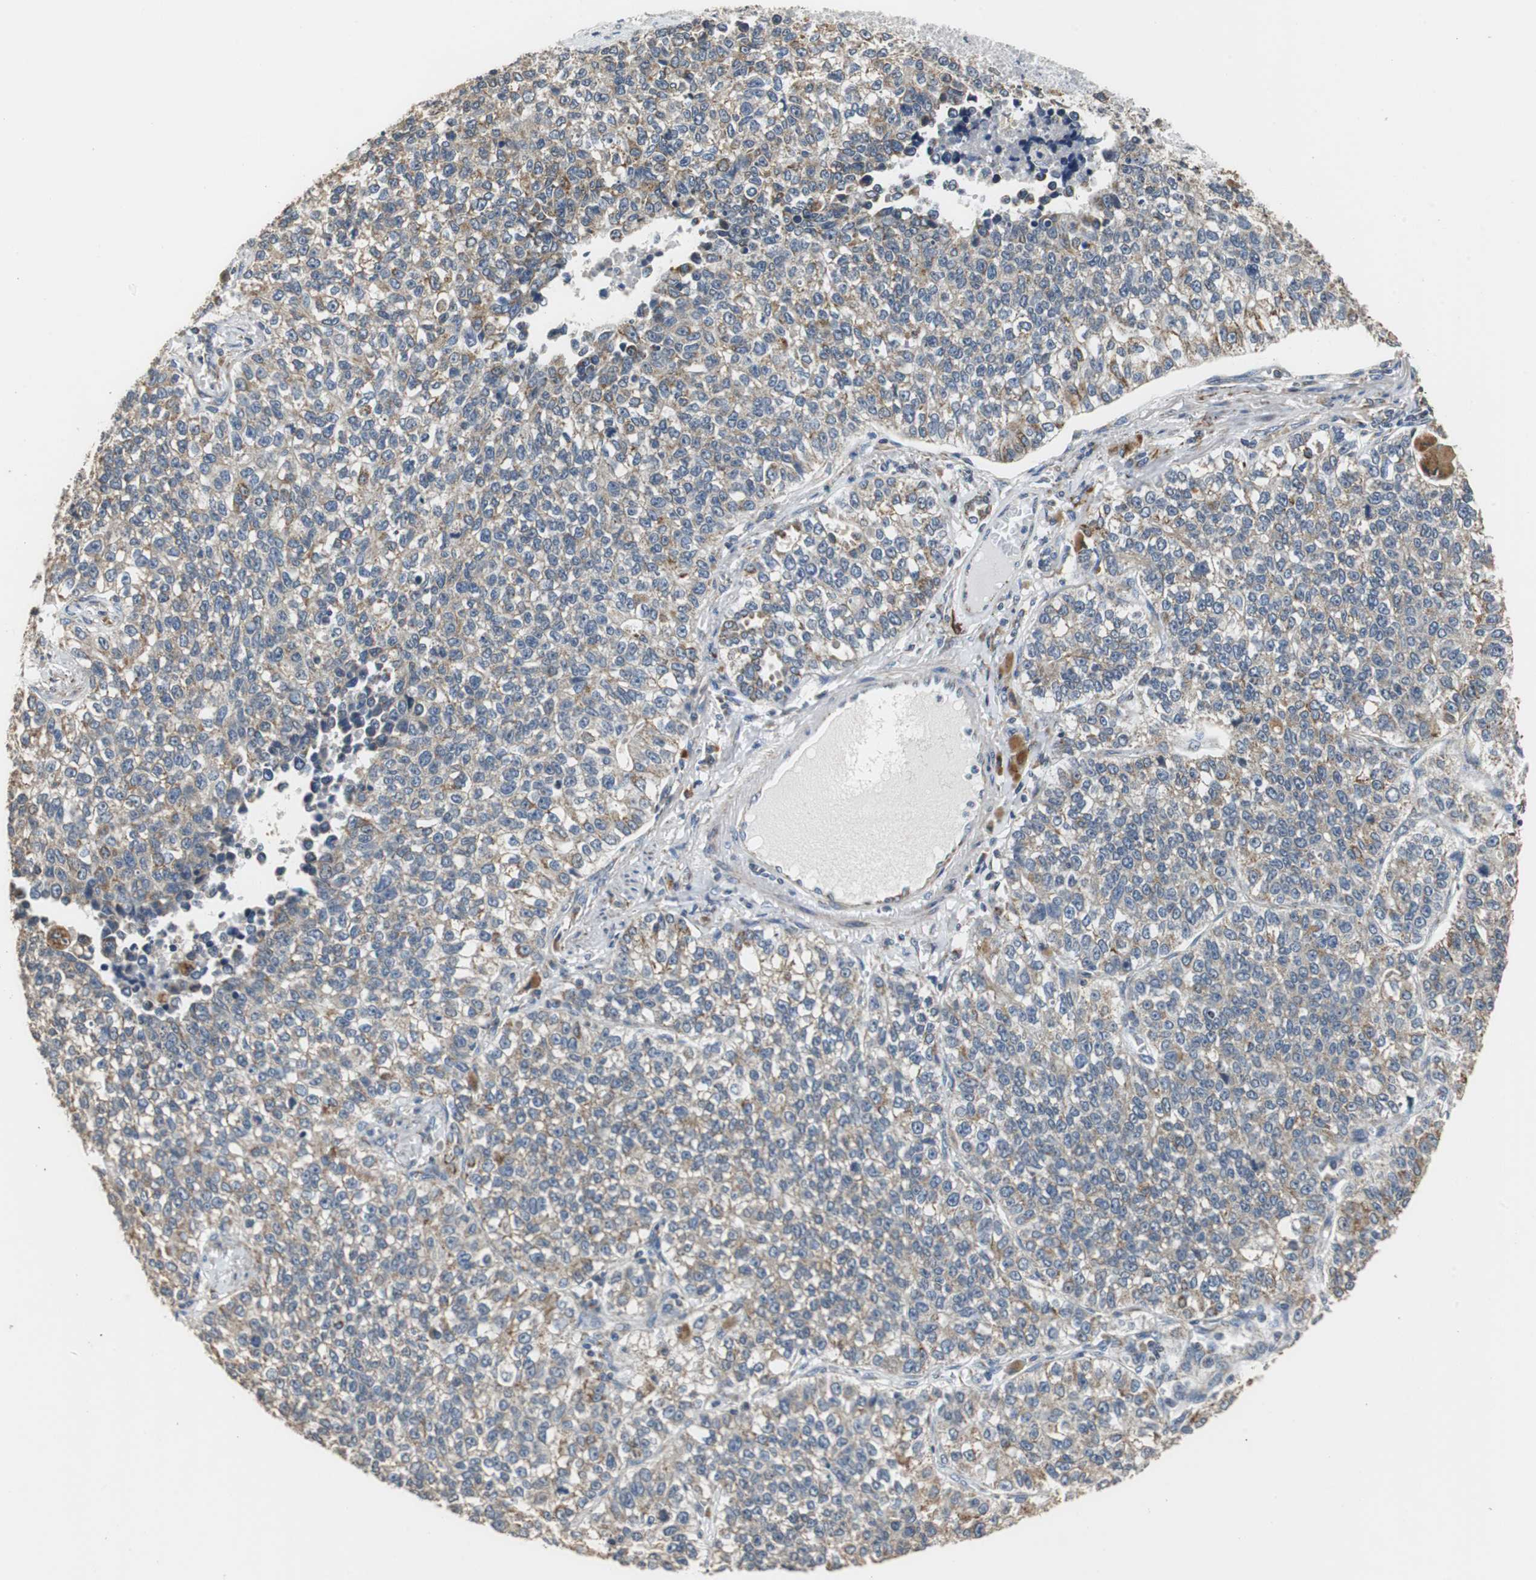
{"staining": {"intensity": "moderate", "quantity": ">75%", "location": "cytoplasmic/membranous"}, "tissue": "lung cancer", "cell_type": "Tumor cells", "image_type": "cancer", "snomed": [{"axis": "morphology", "description": "Adenocarcinoma, NOS"}, {"axis": "topography", "description": "Lung"}], "caption": "An immunohistochemistry (IHC) photomicrograph of neoplastic tissue is shown. Protein staining in brown shows moderate cytoplasmic/membranous positivity in lung cancer (adenocarcinoma) within tumor cells.", "gene": "HMGCL", "patient": {"sex": "male", "age": 49}}